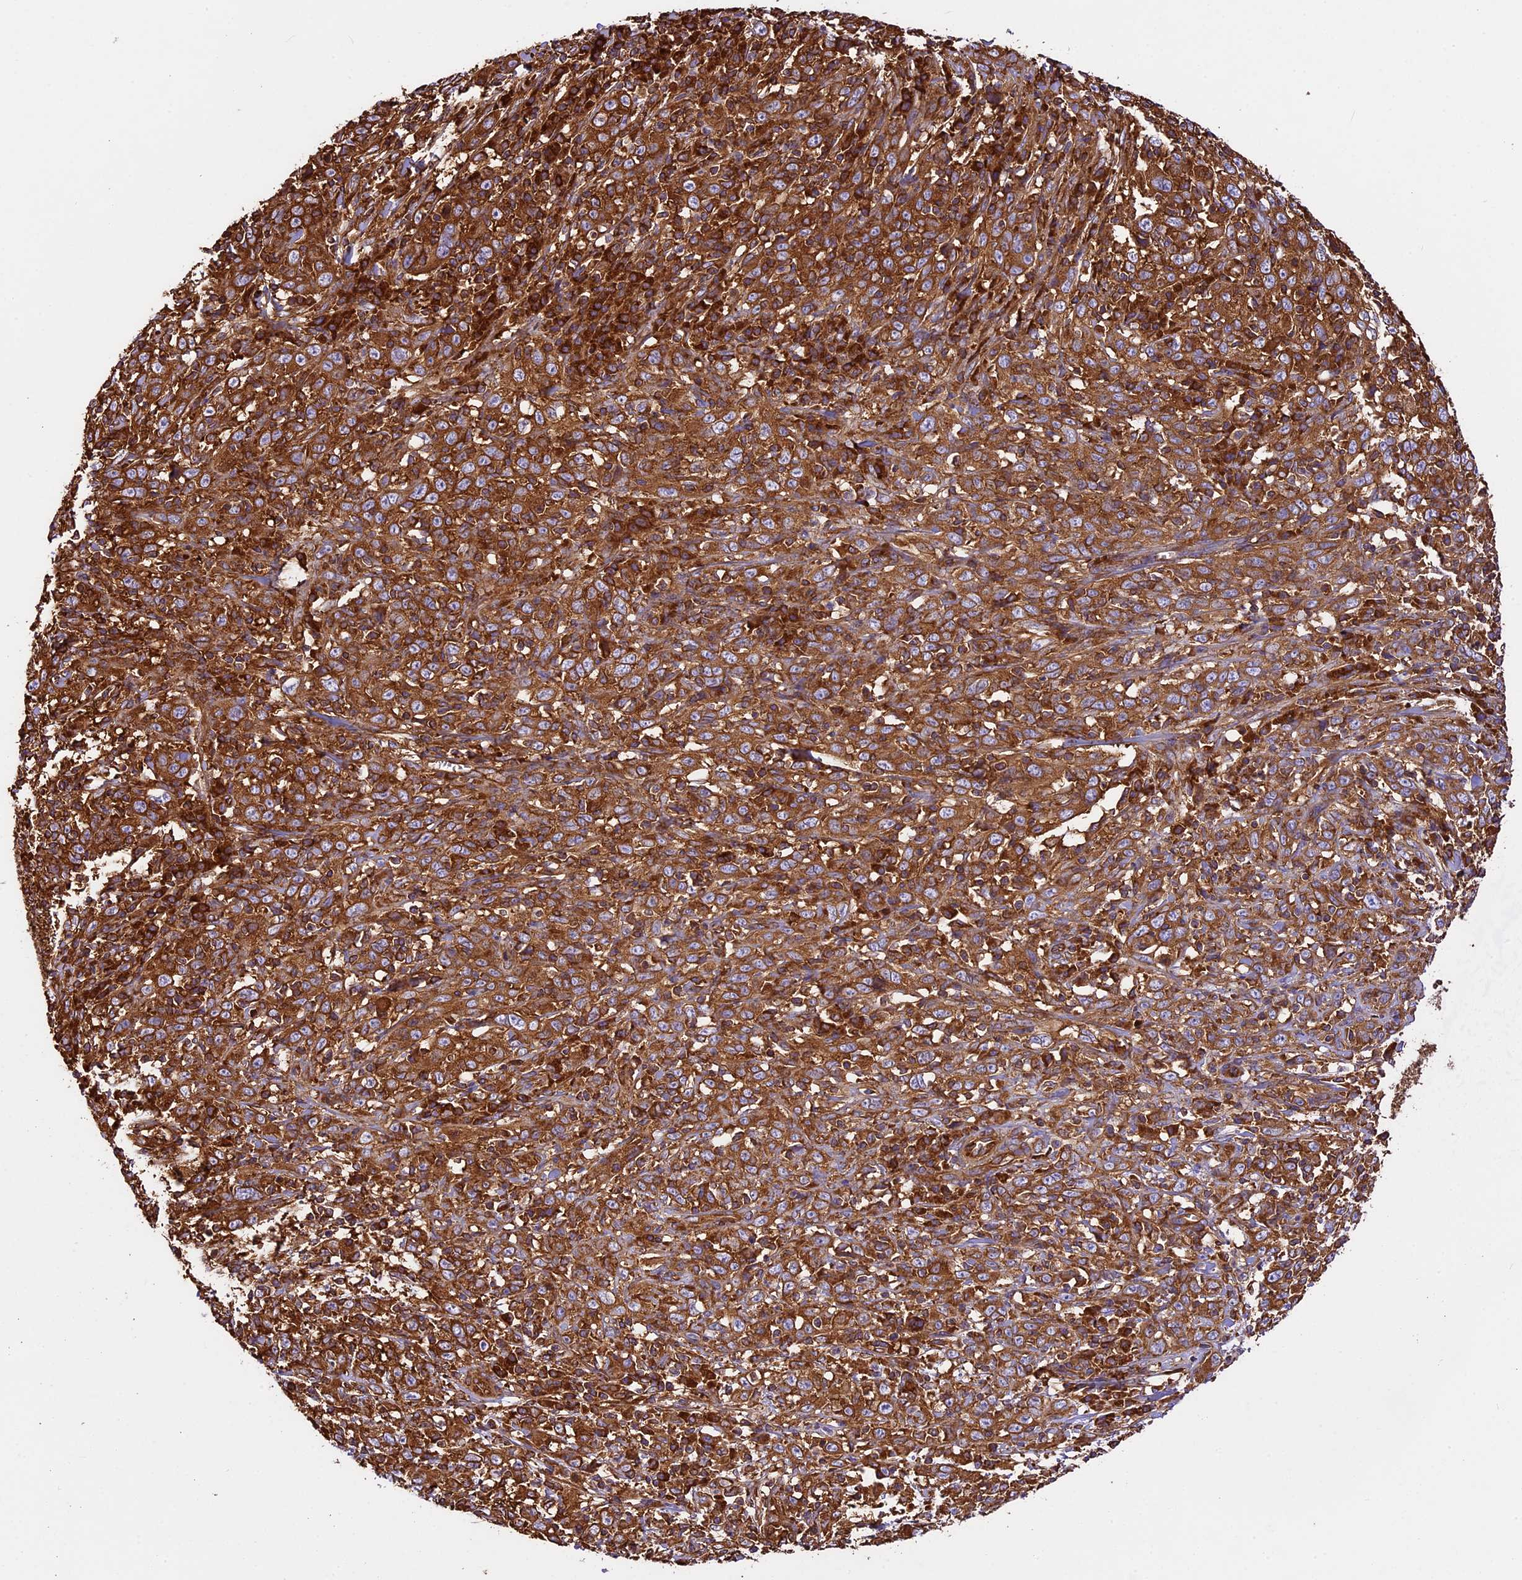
{"staining": {"intensity": "strong", "quantity": ">75%", "location": "cytoplasmic/membranous"}, "tissue": "cervical cancer", "cell_type": "Tumor cells", "image_type": "cancer", "snomed": [{"axis": "morphology", "description": "Squamous cell carcinoma, NOS"}, {"axis": "topography", "description": "Cervix"}], "caption": "High-power microscopy captured an immunohistochemistry micrograph of cervical squamous cell carcinoma, revealing strong cytoplasmic/membranous positivity in approximately >75% of tumor cells. (DAB (3,3'-diaminobenzidine) = brown stain, brightfield microscopy at high magnification).", "gene": "KARS1", "patient": {"sex": "female", "age": 46}}